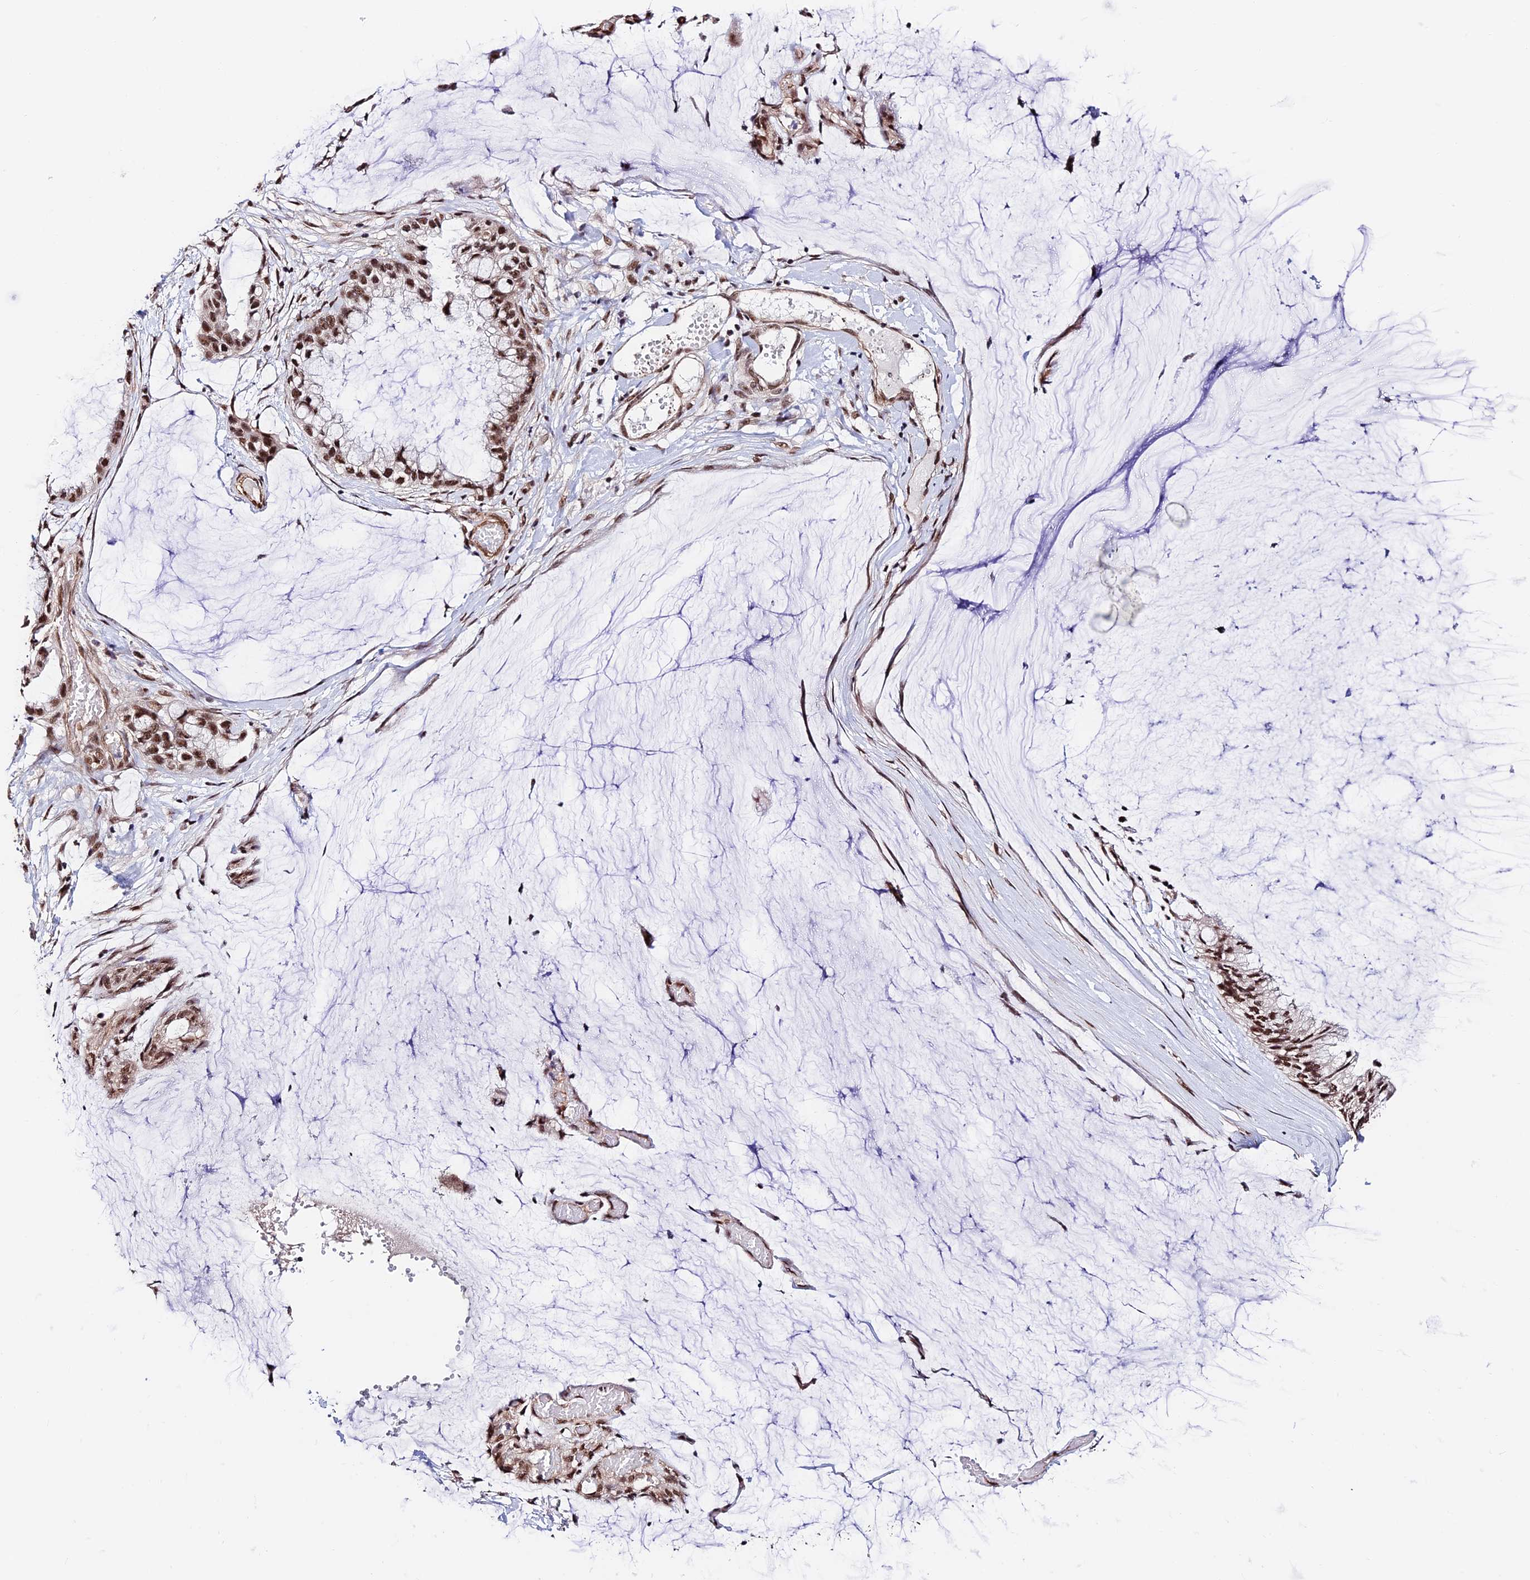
{"staining": {"intensity": "strong", "quantity": ">75%", "location": "nuclear"}, "tissue": "ovarian cancer", "cell_type": "Tumor cells", "image_type": "cancer", "snomed": [{"axis": "morphology", "description": "Cystadenocarcinoma, mucinous, NOS"}, {"axis": "topography", "description": "Ovary"}], "caption": "Ovarian cancer (mucinous cystadenocarcinoma) was stained to show a protein in brown. There is high levels of strong nuclear expression in approximately >75% of tumor cells.", "gene": "RBM42", "patient": {"sex": "female", "age": 39}}